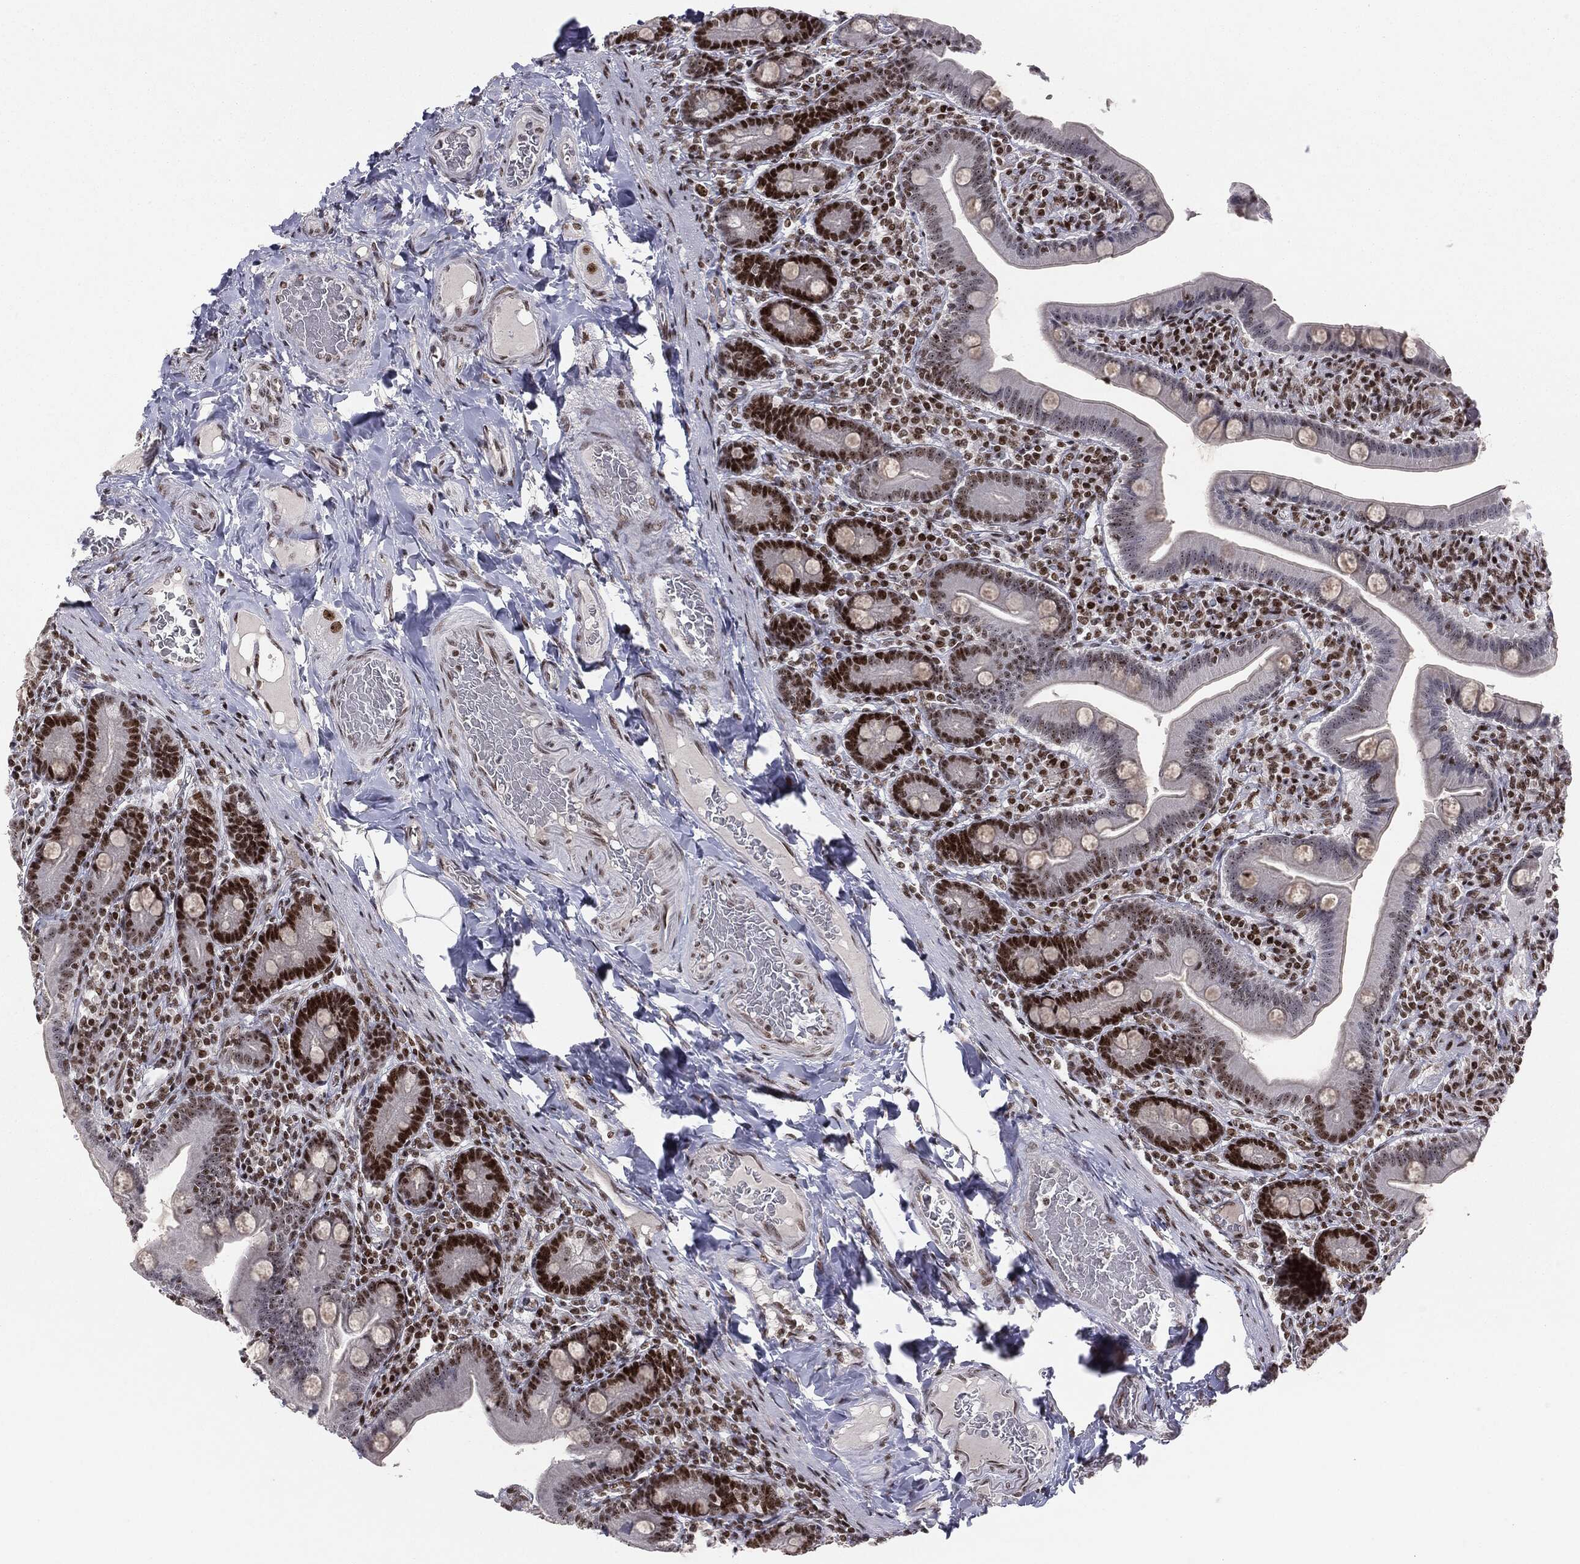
{"staining": {"intensity": "strong", "quantity": "25%-75%", "location": "nuclear"}, "tissue": "small intestine", "cell_type": "Glandular cells", "image_type": "normal", "snomed": [{"axis": "morphology", "description": "Normal tissue, NOS"}, {"axis": "topography", "description": "Small intestine"}], "caption": "Immunohistochemistry (IHC) (DAB (3,3'-diaminobenzidine)) staining of unremarkable small intestine demonstrates strong nuclear protein expression in approximately 25%-75% of glandular cells. (DAB (3,3'-diaminobenzidine) IHC with brightfield microscopy, high magnification).", "gene": "MDC1", "patient": {"sex": "male", "age": 66}}